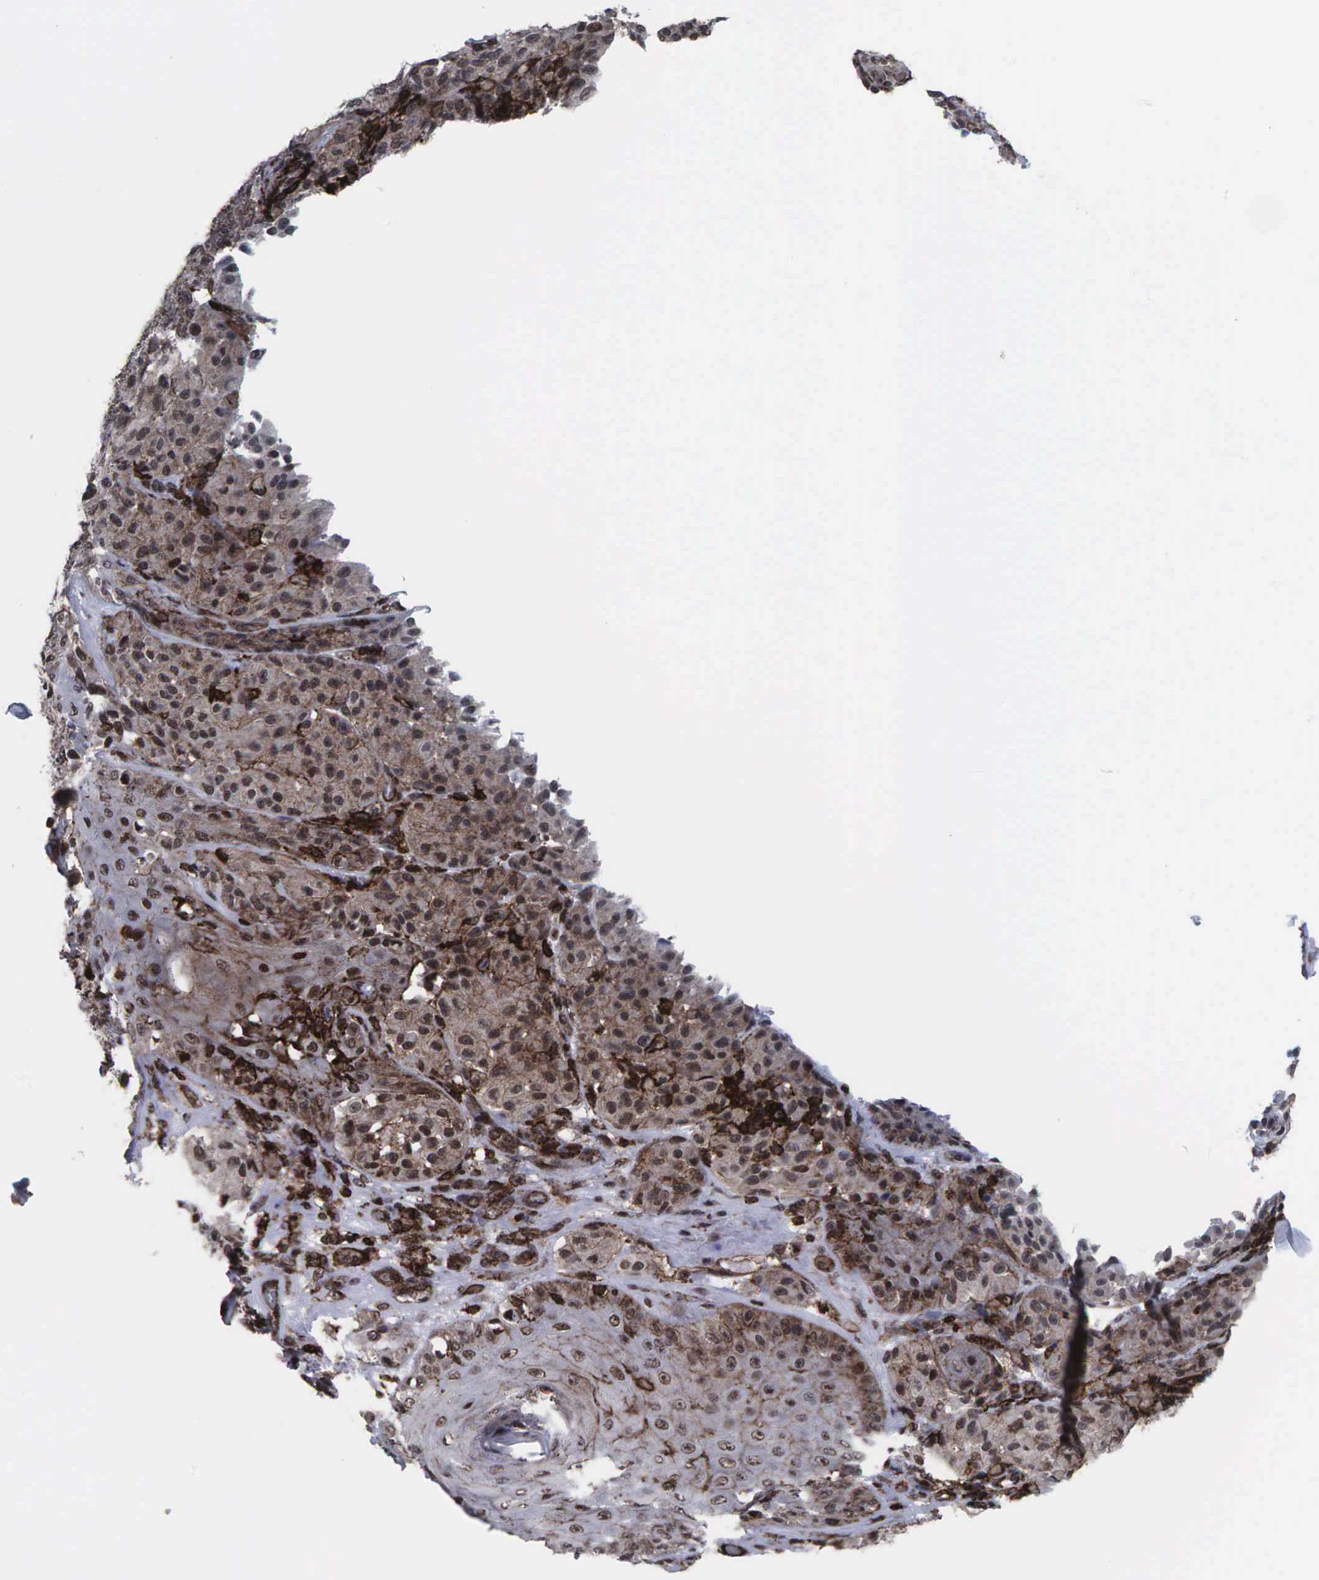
{"staining": {"intensity": "moderate", "quantity": ">75%", "location": "cytoplasmic/membranous"}, "tissue": "melanoma", "cell_type": "Tumor cells", "image_type": "cancer", "snomed": [{"axis": "morphology", "description": "Malignant melanoma, NOS"}, {"axis": "topography", "description": "Skin"}], "caption": "Protein expression analysis of melanoma demonstrates moderate cytoplasmic/membranous expression in approximately >75% of tumor cells.", "gene": "GPRASP1", "patient": {"sex": "male", "age": 44}}